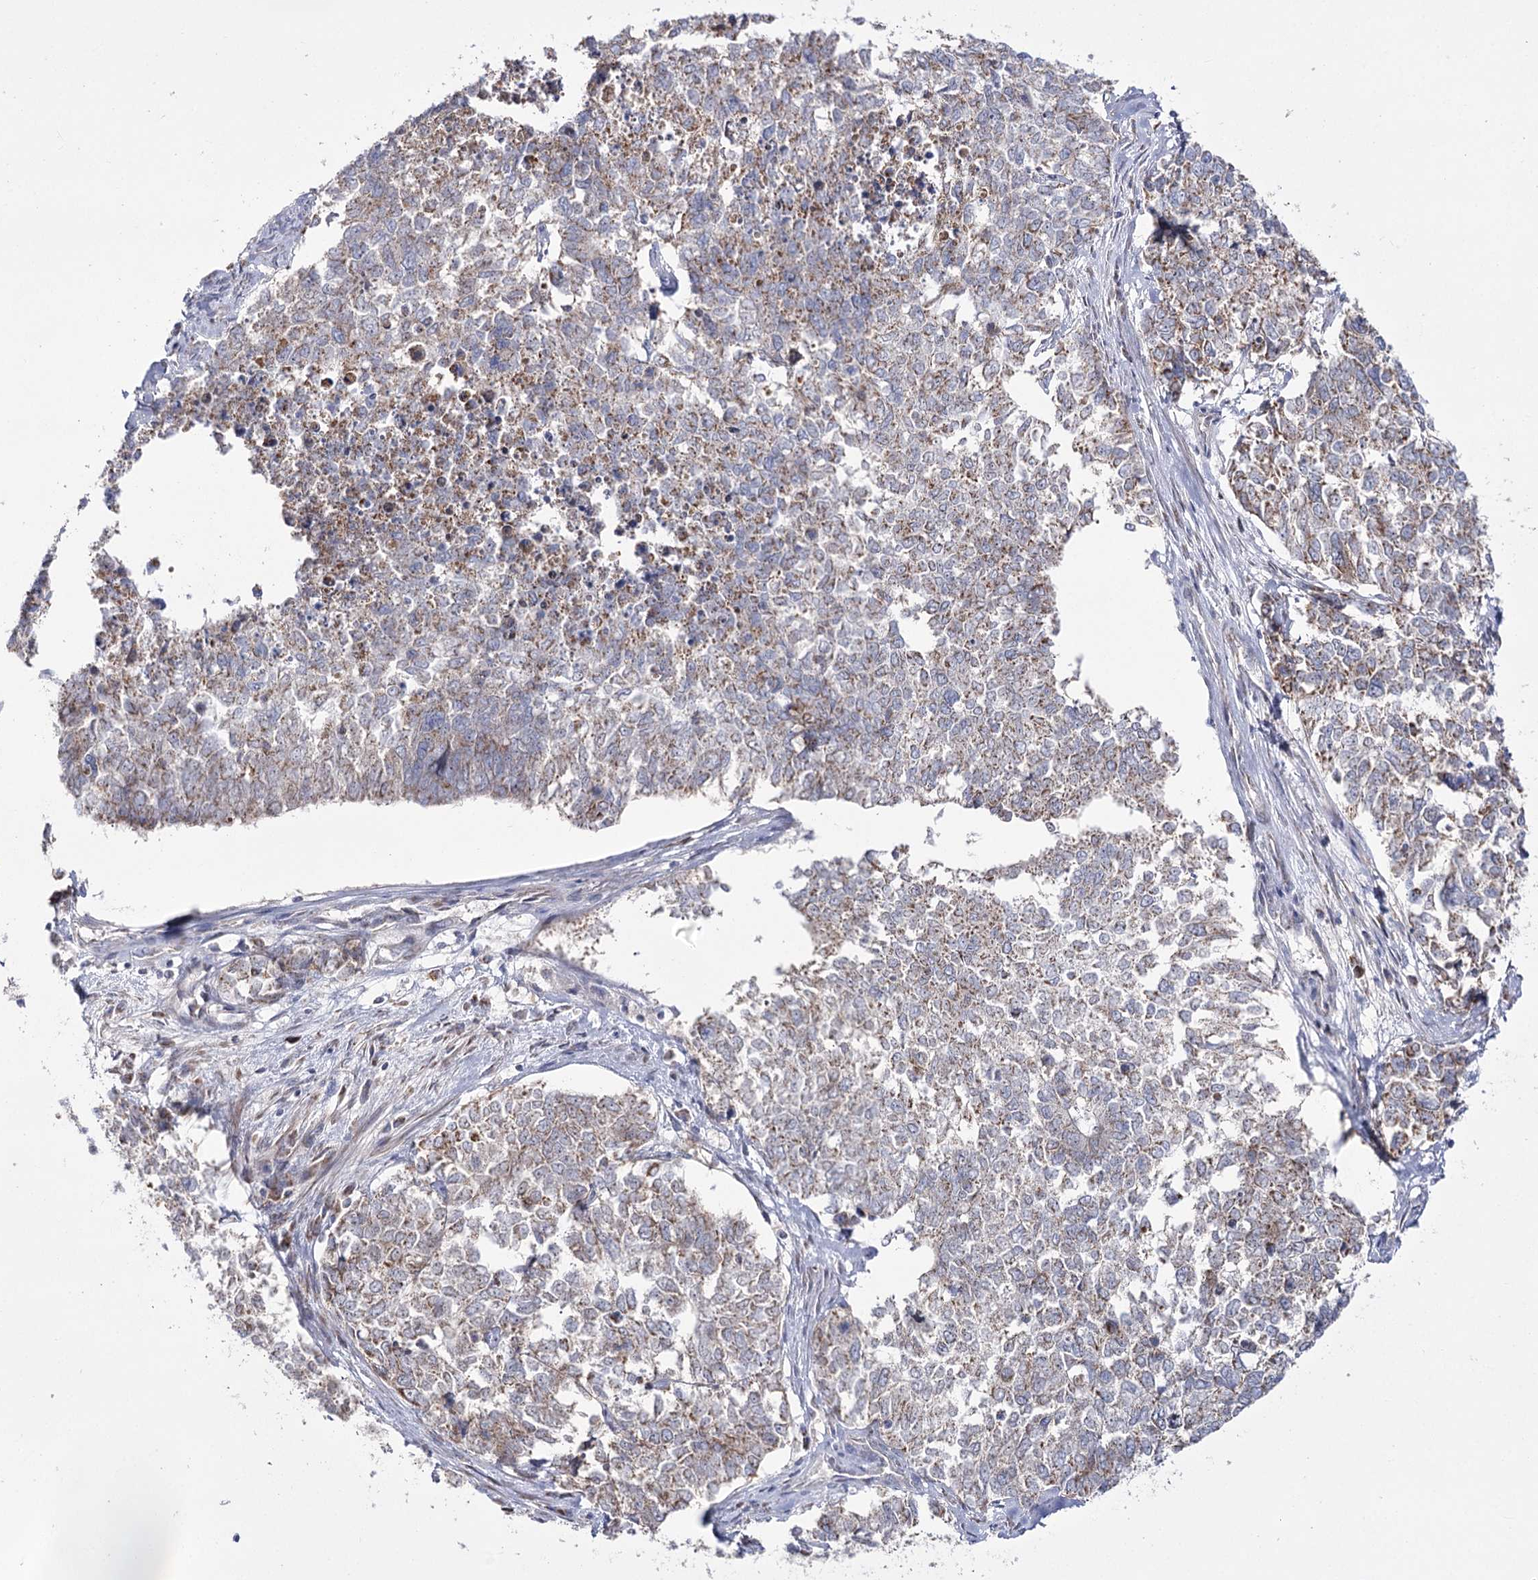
{"staining": {"intensity": "moderate", "quantity": ">75%", "location": "cytoplasmic/membranous"}, "tissue": "cervical cancer", "cell_type": "Tumor cells", "image_type": "cancer", "snomed": [{"axis": "morphology", "description": "Squamous cell carcinoma, NOS"}, {"axis": "topography", "description": "Cervix"}], "caption": "The photomicrograph exhibits a brown stain indicating the presence of a protein in the cytoplasmic/membranous of tumor cells in cervical squamous cell carcinoma. (Brightfield microscopy of DAB IHC at high magnification).", "gene": "NADK2", "patient": {"sex": "female", "age": 63}}